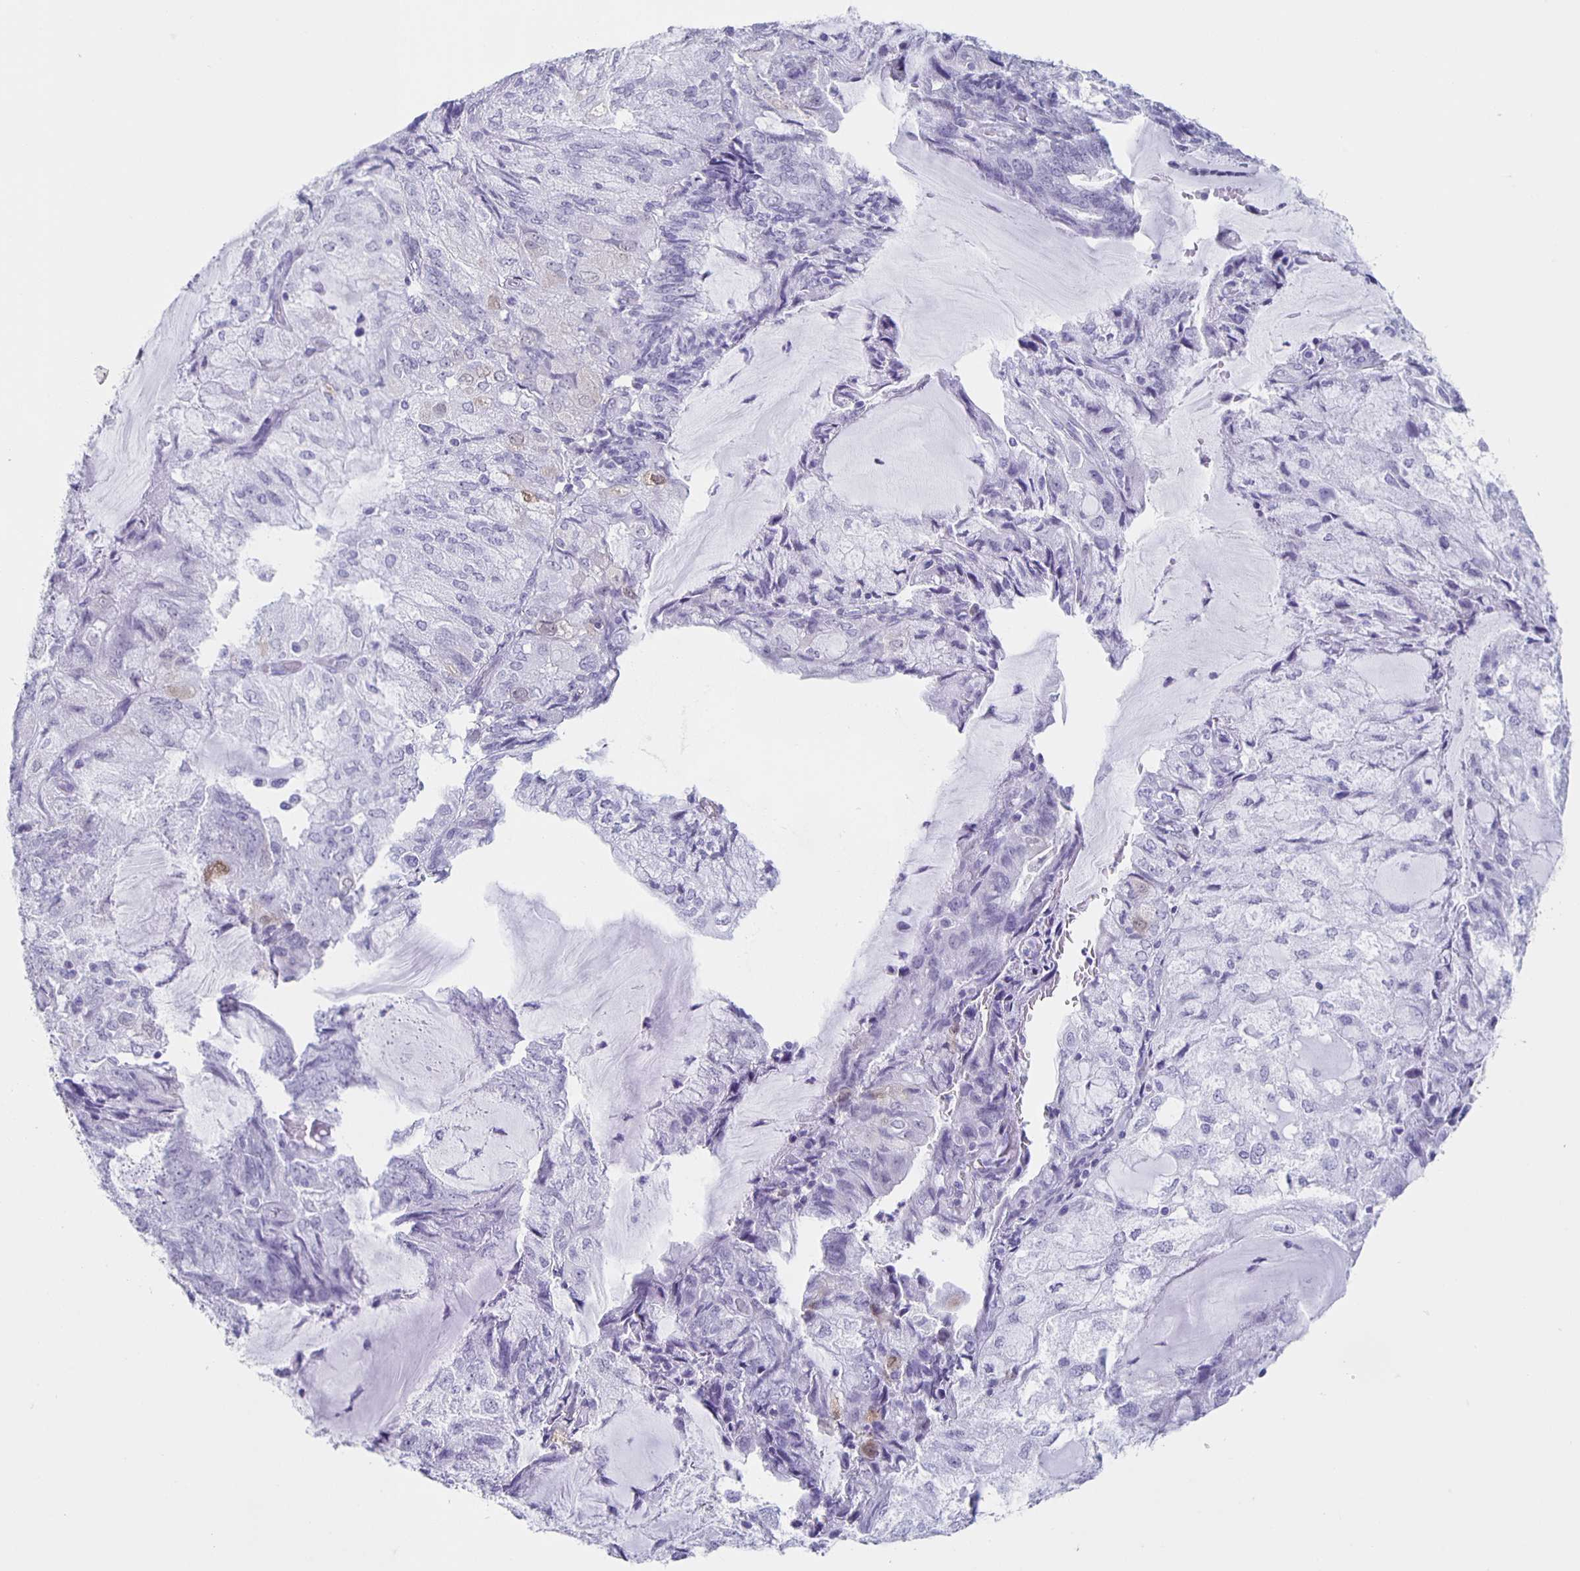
{"staining": {"intensity": "weak", "quantity": "<25%", "location": "cytoplasmic/membranous,nuclear"}, "tissue": "endometrial cancer", "cell_type": "Tumor cells", "image_type": "cancer", "snomed": [{"axis": "morphology", "description": "Adenocarcinoma, NOS"}, {"axis": "topography", "description": "Endometrium"}], "caption": "An IHC histopathology image of adenocarcinoma (endometrial) is shown. There is no staining in tumor cells of adenocarcinoma (endometrial).", "gene": "TPPP", "patient": {"sex": "female", "age": 81}}